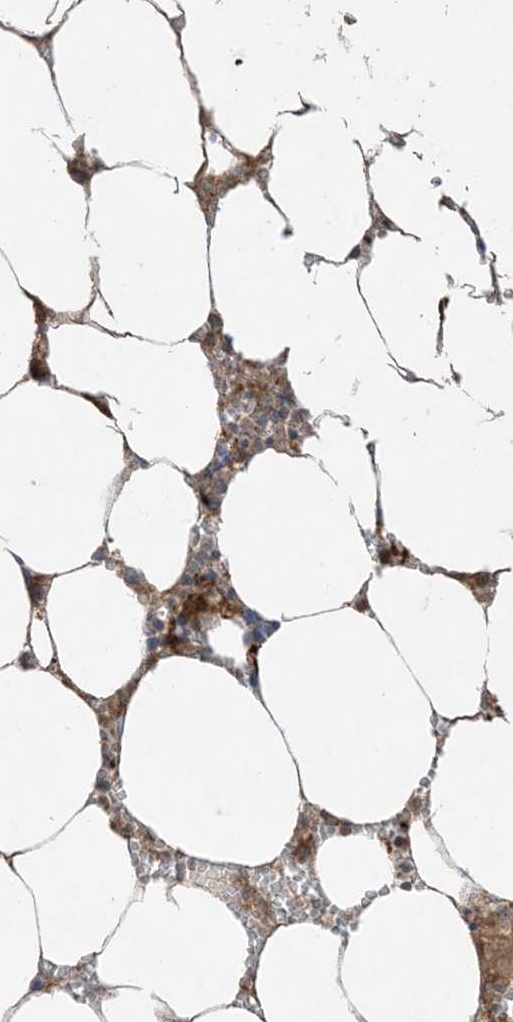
{"staining": {"intensity": "moderate", "quantity": "<25%", "location": "cytoplasmic/membranous"}, "tissue": "bone marrow", "cell_type": "Hematopoietic cells", "image_type": "normal", "snomed": [{"axis": "morphology", "description": "Normal tissue, NOS"}, {"axis": "topography", "description": "Bone marrow"}], "caption": "IHC (DAB (3,3'-diaminobenzidine)) staining of unremarkable human bone marrow exhibits moderate cytoplasmic/membranous protein staining in approximately <25% of hematopoietic cells. (DAB IHC with brightfield microscopy, high magnification).", "gene": "ODC1", "patient": {"sex": "male", "age": 70}}